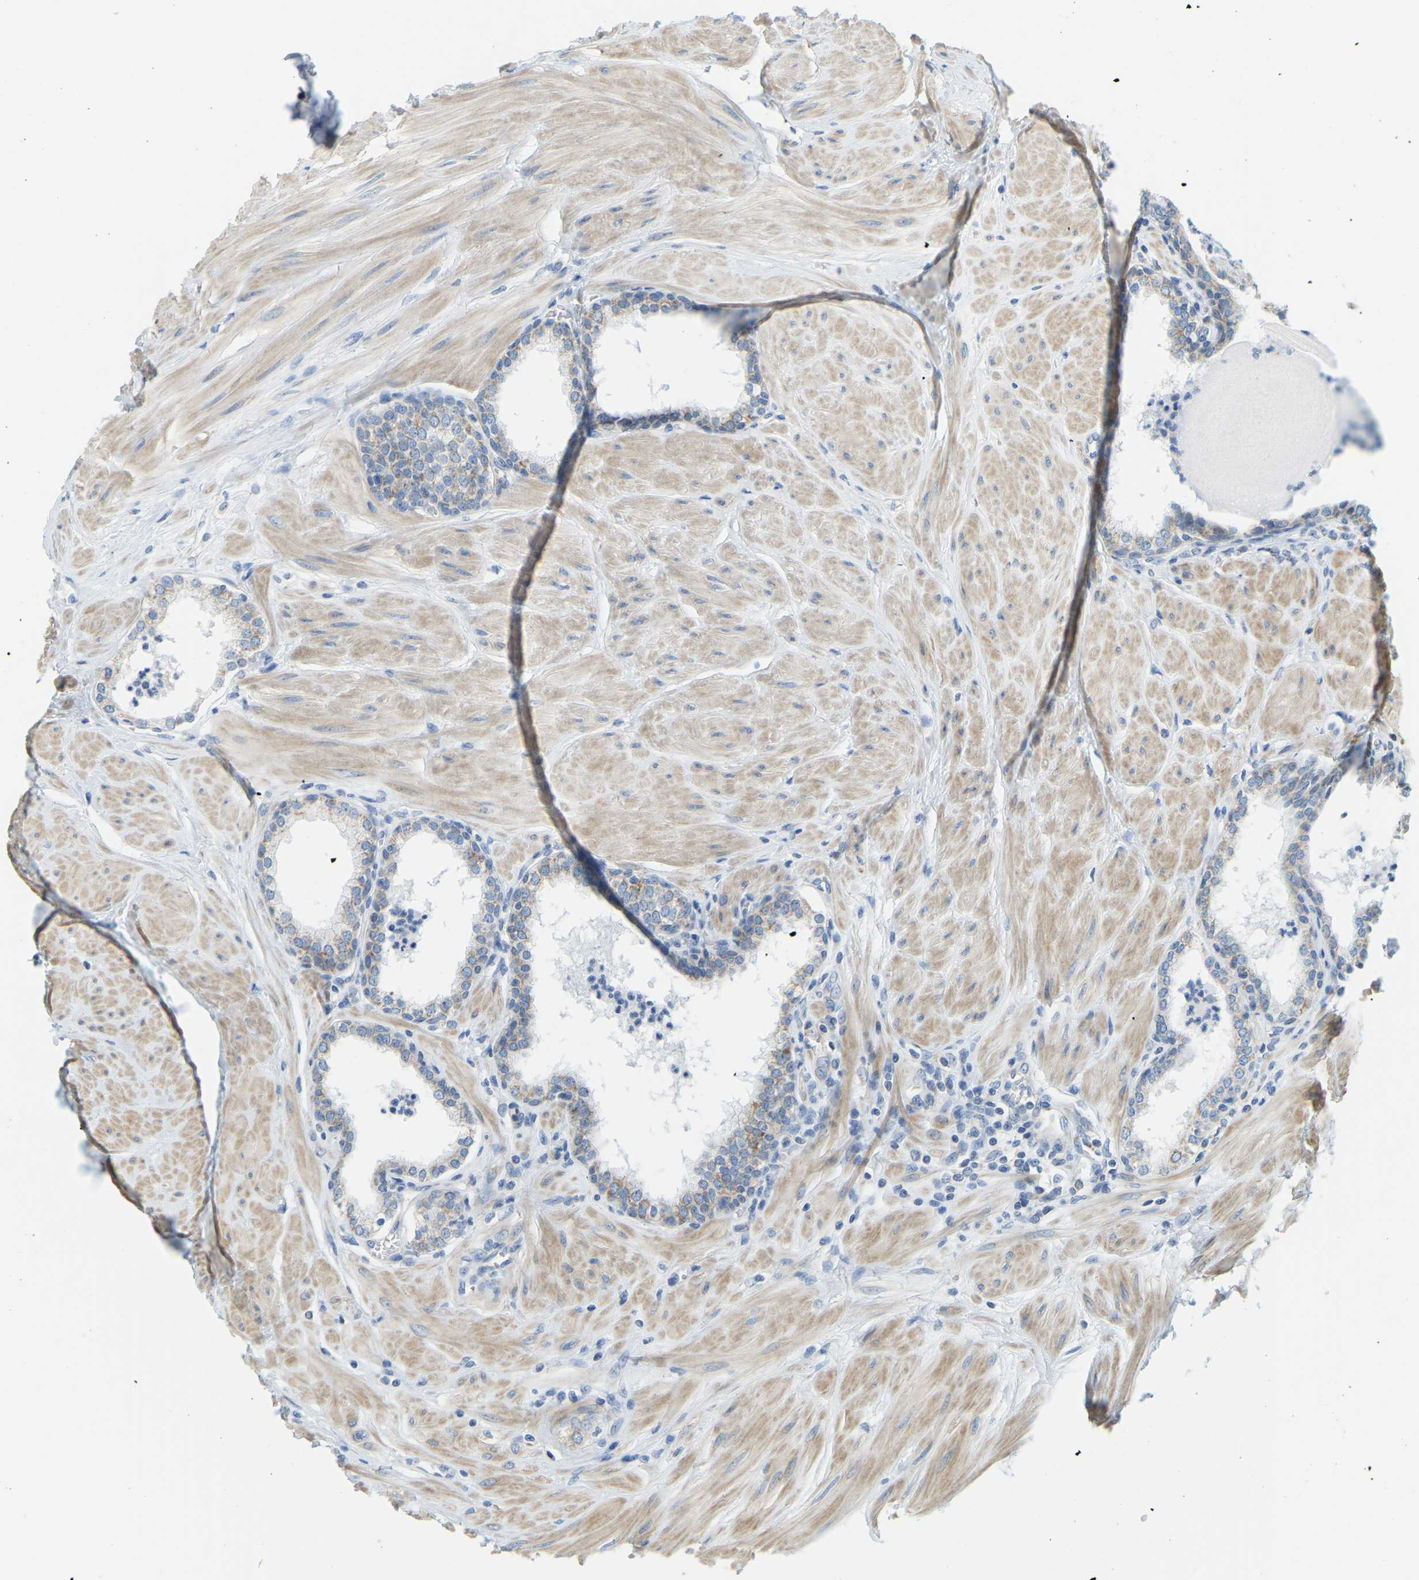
{"staining": {"intensity": "weak", "quantity": "25%-75%", "location": "cytoplasmic/membranous"}, "tissue": "prostate", "cell_type": "Glandular cells", "image_type": "normal", "snomed": [{"axis": "morphology", "description": "Normal tissue, NOS"}, {"axis": "topography", "description": "Prostate"}], "caption": "Protein staining by immunohistochemistry (IHC) shows weak cytoplasmic/membranous positivity in about 25%-75% of glandular cells in normal prostate.", "gene": "GDA", "patient": {"sex": "male", "age": 51}}